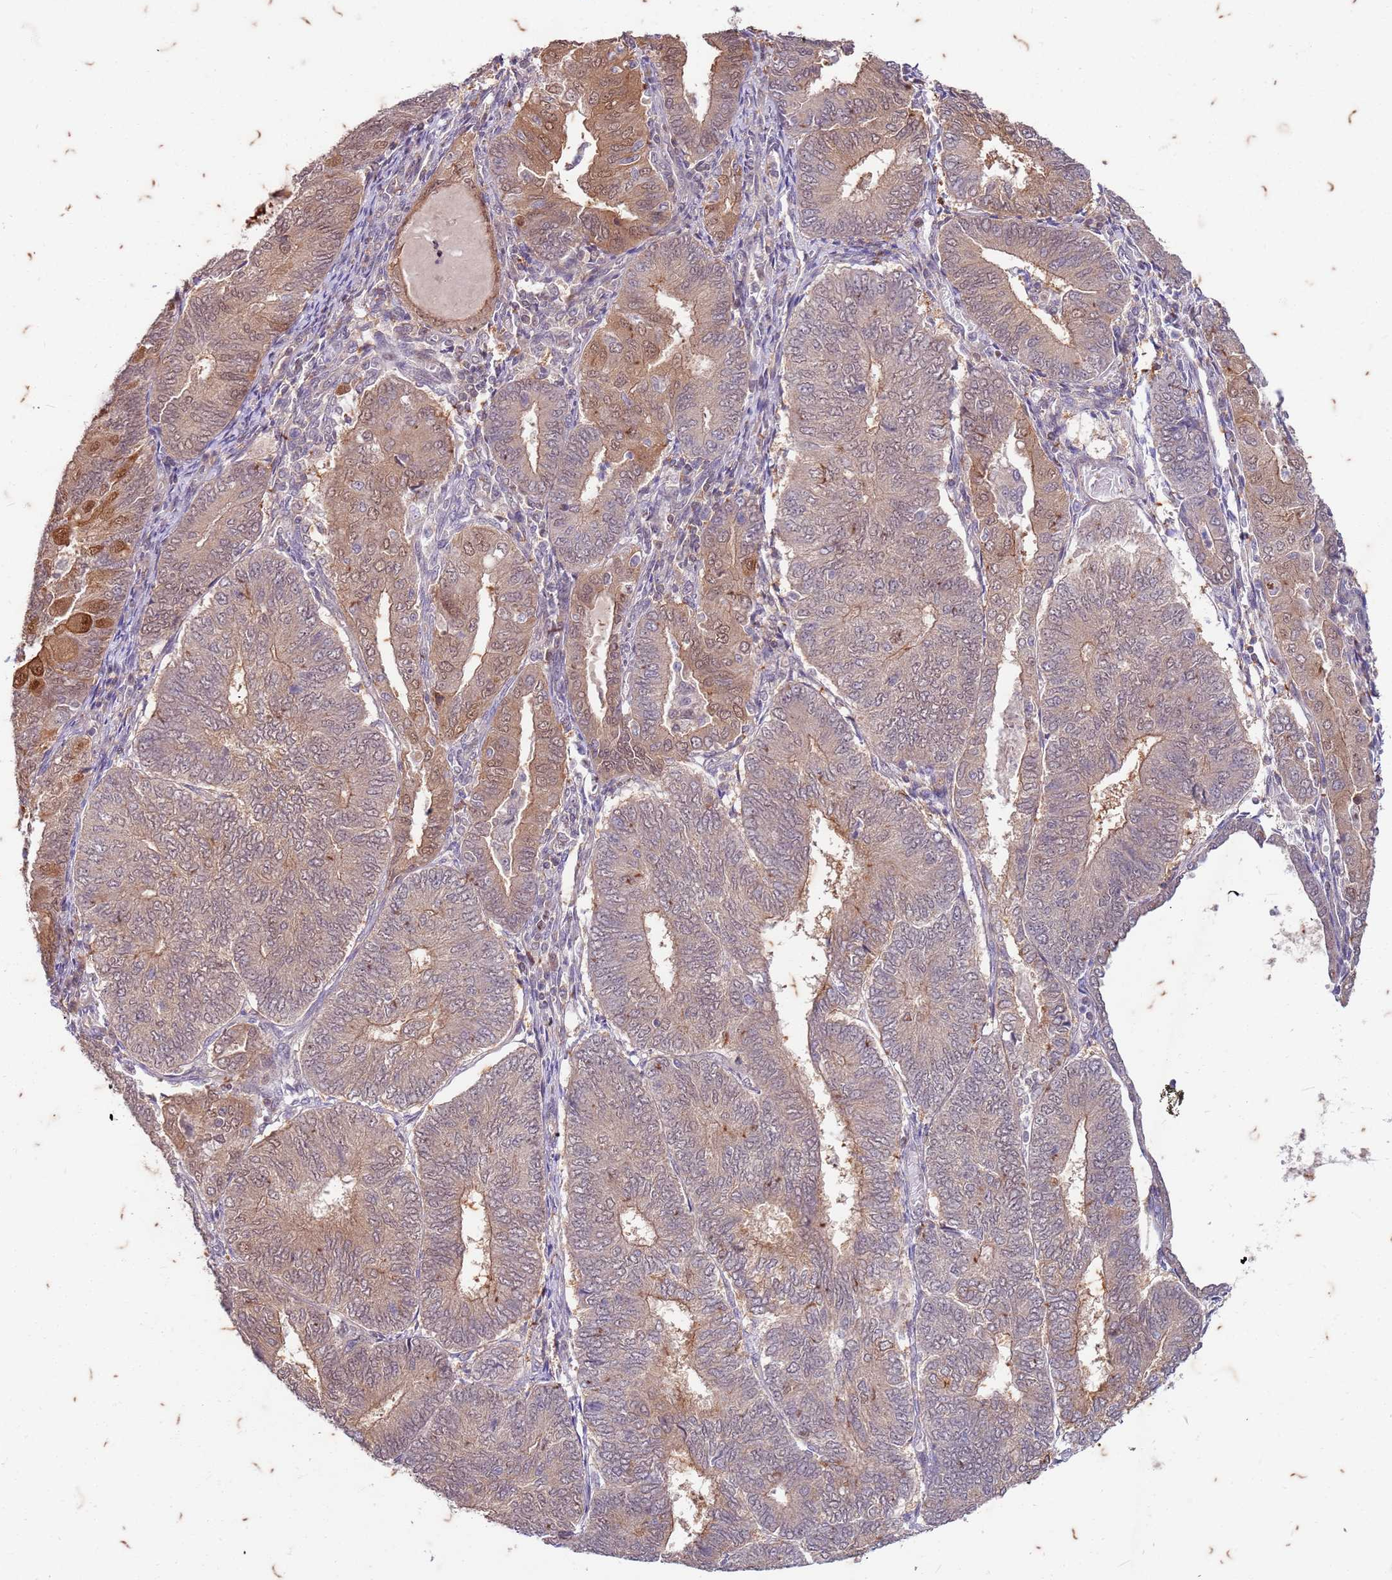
{"staining": {"intensity": "moderate", "quantity": "<25%", "location": "cytoplasmic/membranous,nuclear"}, "tissue": "endometrial cancer", "cell_type": "Tumor cells", "image_type": "cancer", "snomed": [{"axis": "morphology", "description": "Adenocarcinoma, NOS"}, {"axis": "topography", "description": "Endometrium"}], "caption": "The histopathology image displays immunohistochemical staining of adenocarcinoma (endometrial). There is moderate cytoplasmic/membranous and nuclear staining is present in approximately <25% of tumor cells.", "gene": "RAPGEF3", "patient": {"sex": "female", "age": 81}}